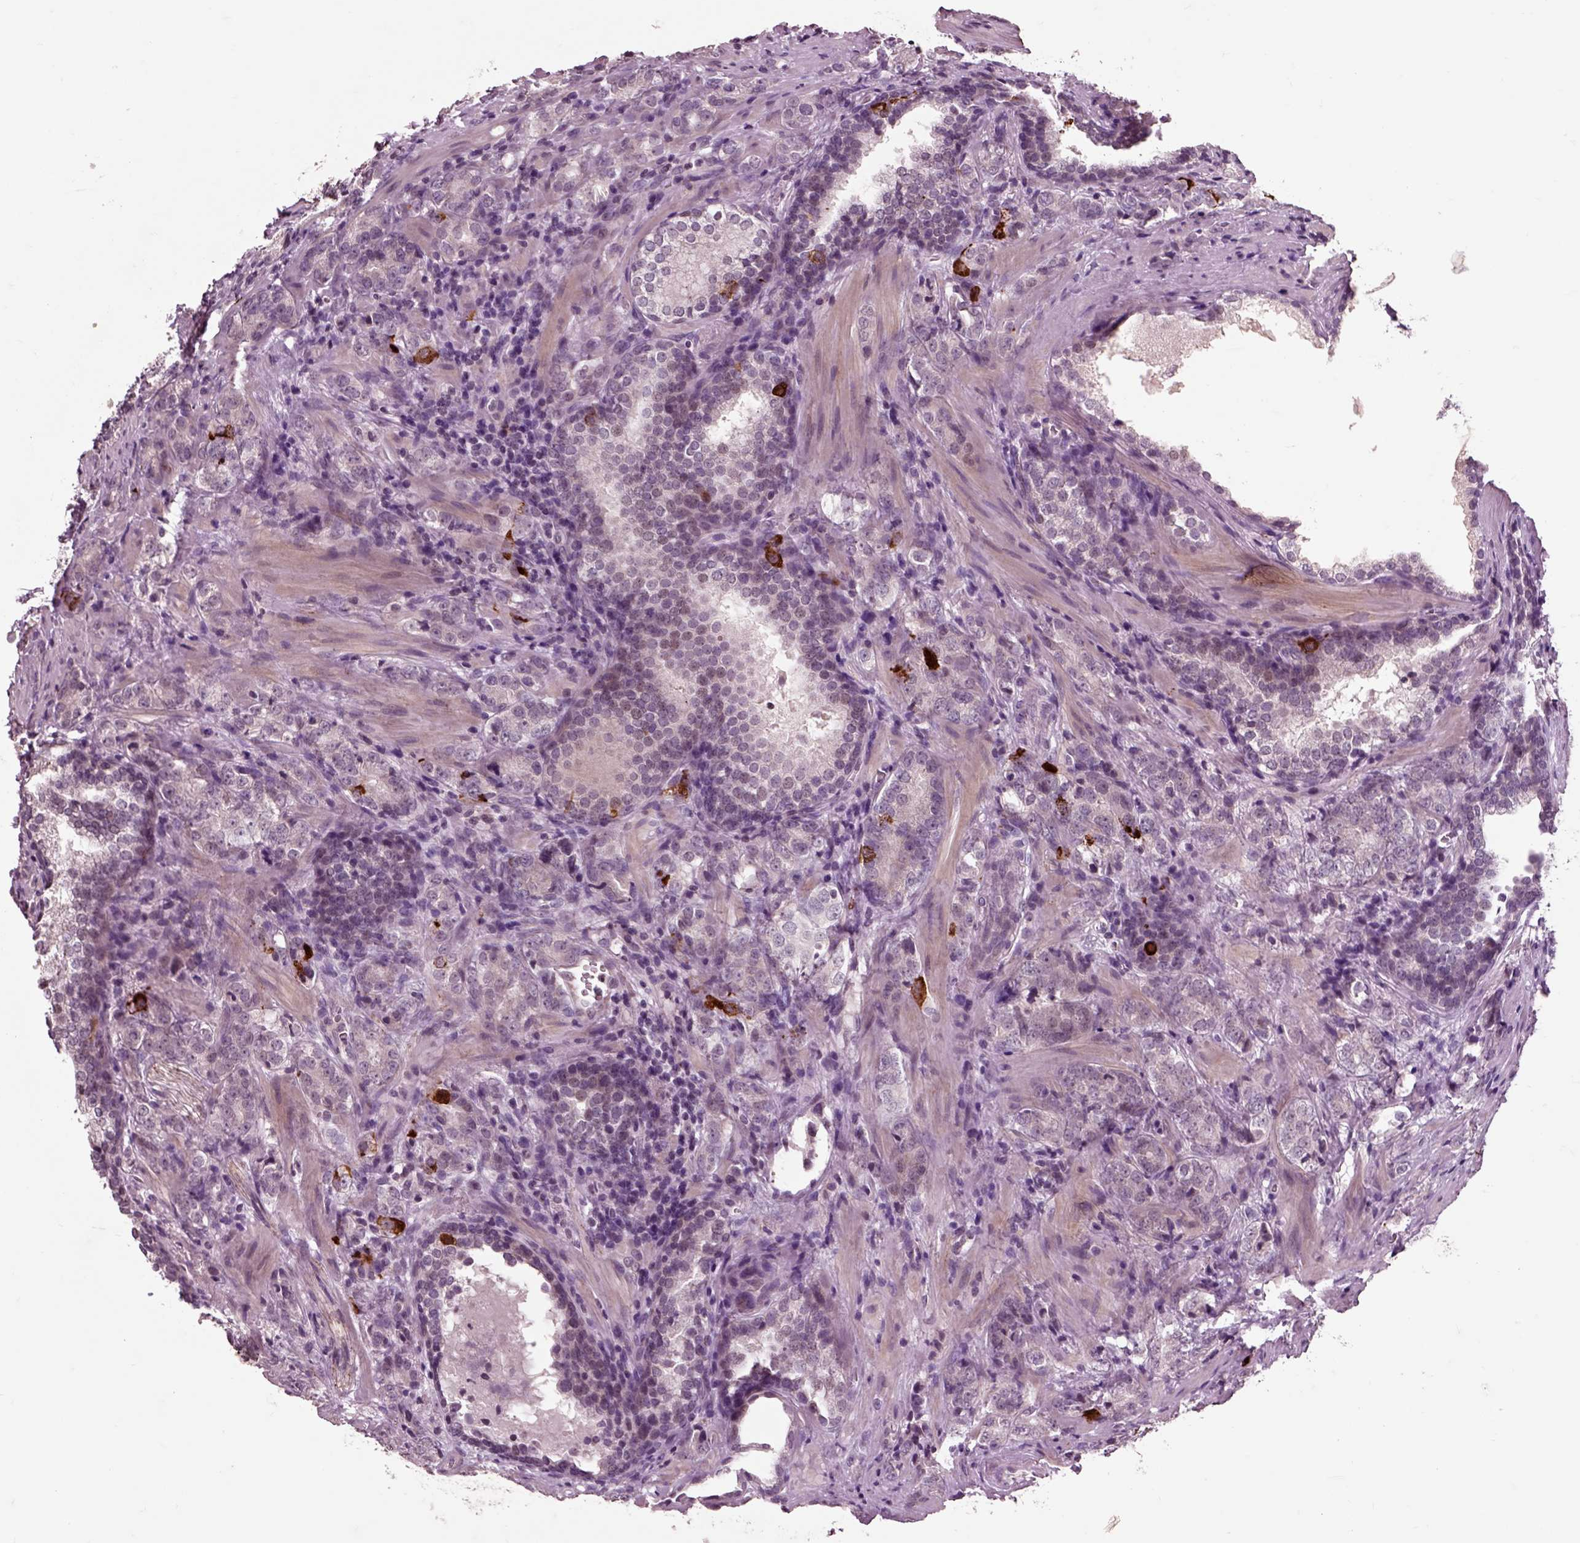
{"staining": {"intensity": "strong", "quantity": "<25%", "location": "cytoplasmic/membranous"}, "tissue": "prostate cancer", "cell_type": "Tumor cells", "image_type": "cancer", "snomed": [{"axis": "morphology", "description": "Adenocarcinoma, NOS"}, {"axis": "topography", "description": "Prostate and seminal vesicle, NOS"}], "caption": "This photomicrograph demonstrates prostate adenocarcinoma stained with immunohistochemistry (IHC) to label a protein in brown. The cytoplasmic/membranous of tumor cells show strong positivity for the protein. Nuclei are counter-stained blue.", "gene": "CHGB", "patient": {"sex": "male", "age": 63}}